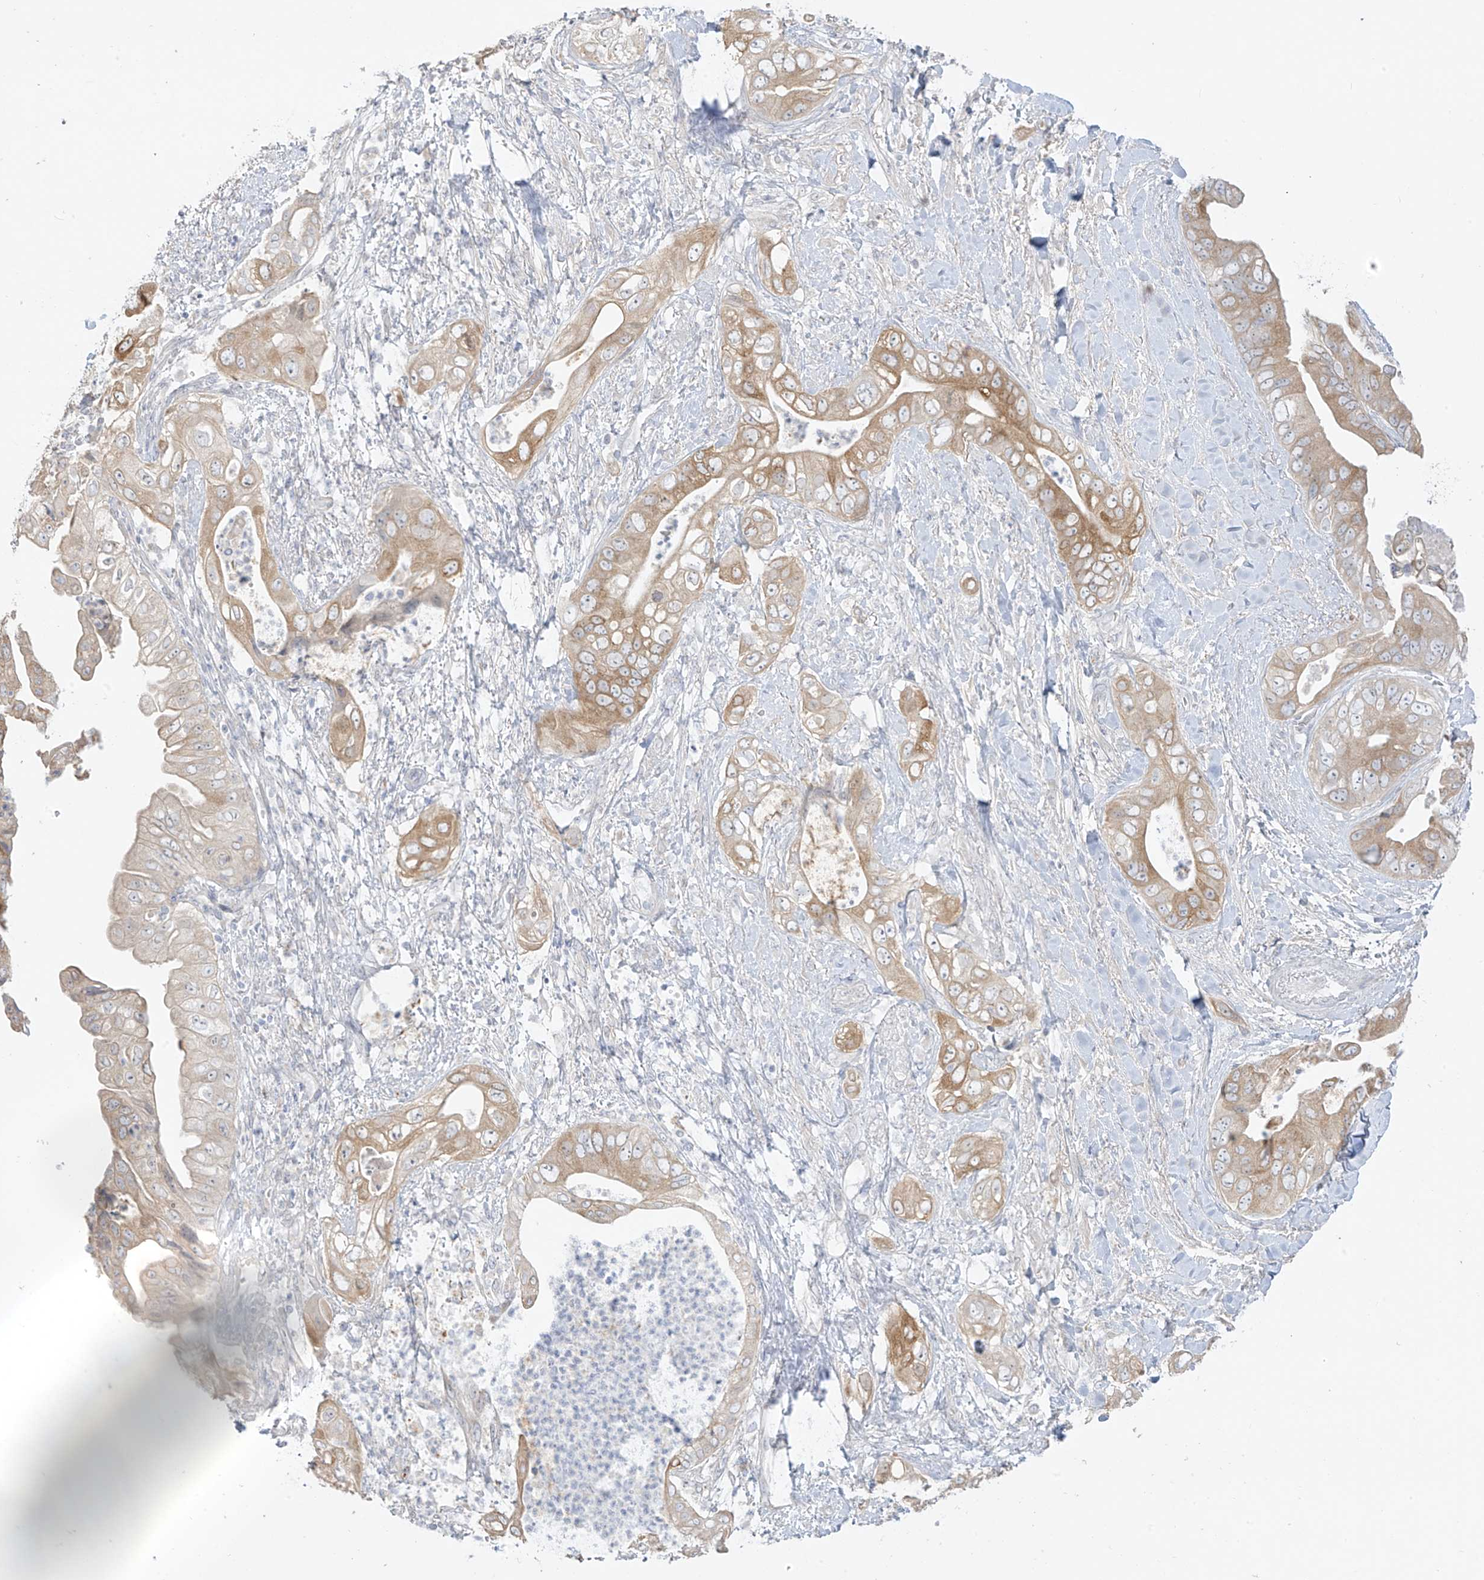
{"staining": {"intensity": "moderate", "quantity": ">75%", "location": "cytoplasmic/membranous"}, "tissue": "pancreatic cancer", "cell_type": "Tumor cells", "image_type": "cancer", "snomed": [{"axis": "morphology", "description": "Adenocarcinoma, NOS"}, {"axis": "topography", "description": "Pancreas"}], "caption": "Protein positivity by immunohistochemistry (IHC) shows moderate cytoplasmic/membranous staining in about >75% of tumor cells in pancreatic adenocarcinoma.", "gene": "DCDC2", "patient": {"sex": "female", "age": 78}}